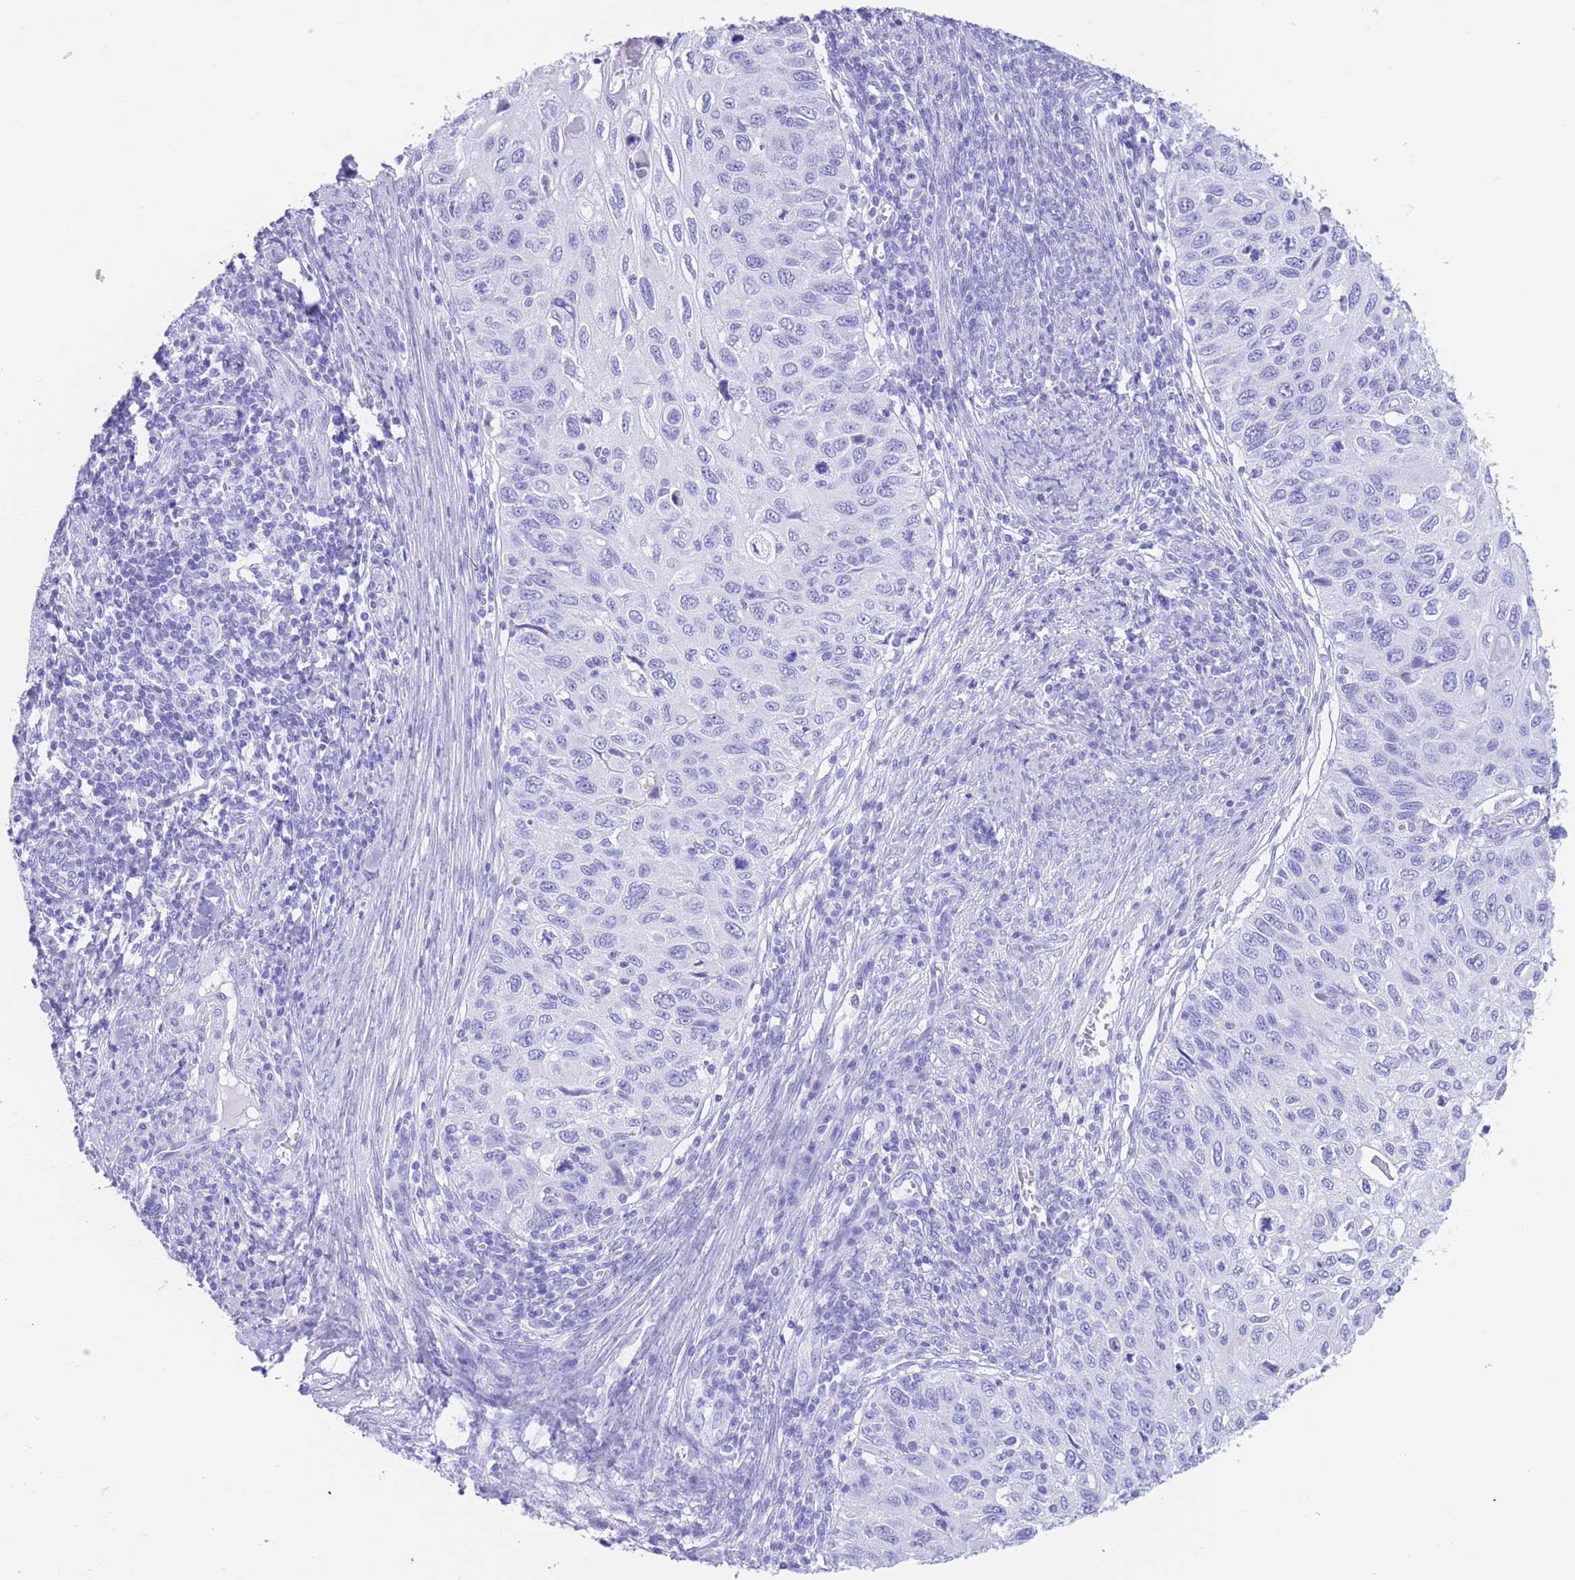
{"staining": {"intensity": "negative", "quantity": "none", "location": "none"}, "tissue": "cervical cancer", "cell_type": "Tumor cells", "image_type": "cancer", "snomed": [{"axis": "morphology", "description": "Squamous cell carcinoma, NOS"}, {"axis": "topography", "description": "Cervix"}], "caption": "IHC photomicrograph of neoplastic tissue: human cervical cancer stained with DAB exhibits no significant protein staining in tumor cells.", "gene": "SLCO1B3", "patient": {"sex": "female", "age": 70}}